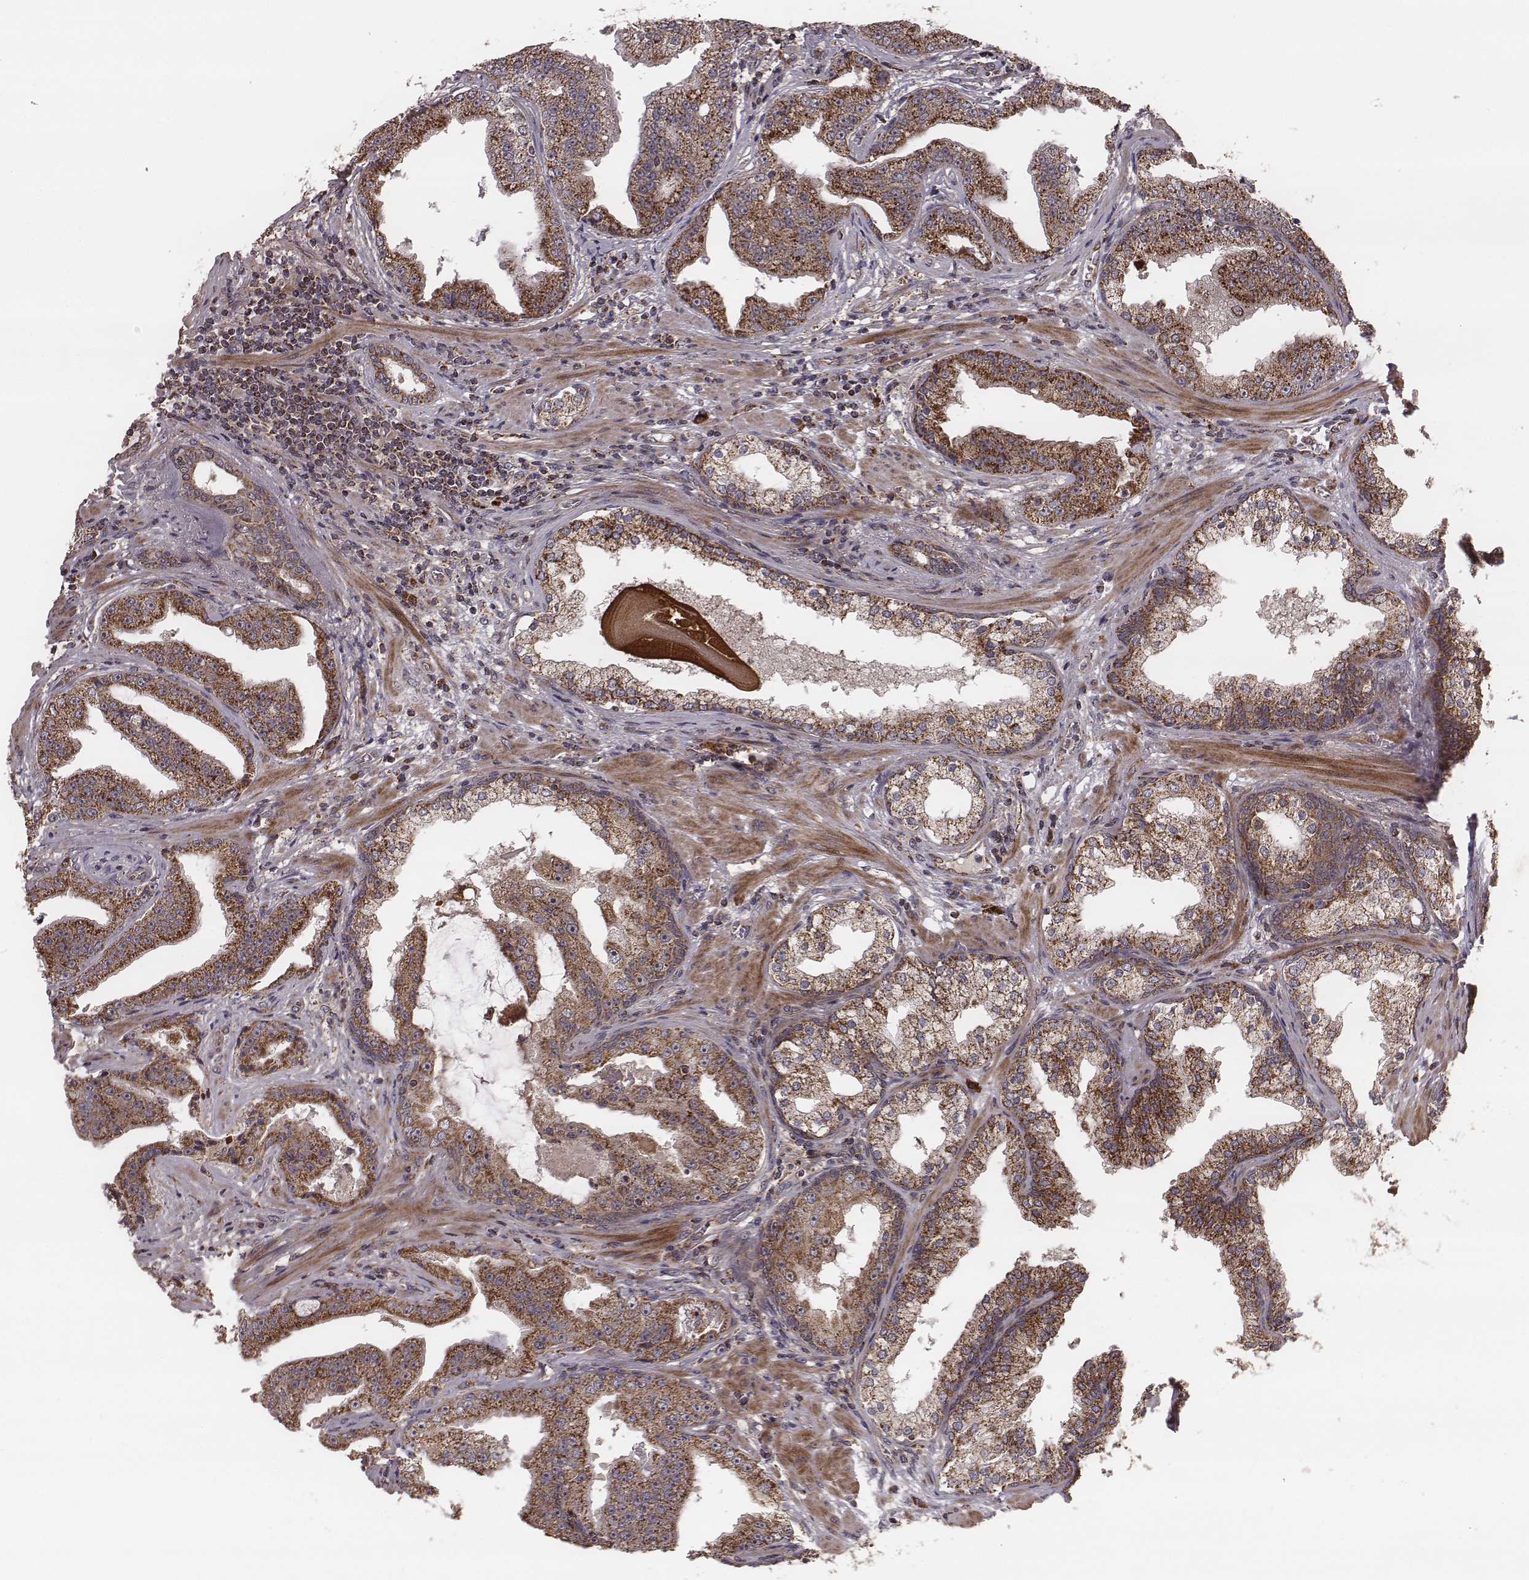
{"staining": {"intensity": "strong", "quantity": ">75%", "location": "cytoplasmic/membranous"}, "tissue": "prostate cancer", "cell_type": "Tumor cells", "image_type": "cancer", "snomed": [{"axis": "morphology", "description": "Adenocarcinoma, Low grade"}, {"axis": "topography", "description": "Prostate"}], "caption": "Immunohistochemical staining of prostate cancer (low-grade adenocarcinoma) displays strong cytoplasmic/membranous protein staining in approximately >75% of tumor cells.", "gene": "ZDHHC21", "patient": {"sex": "male", "age": 62}}